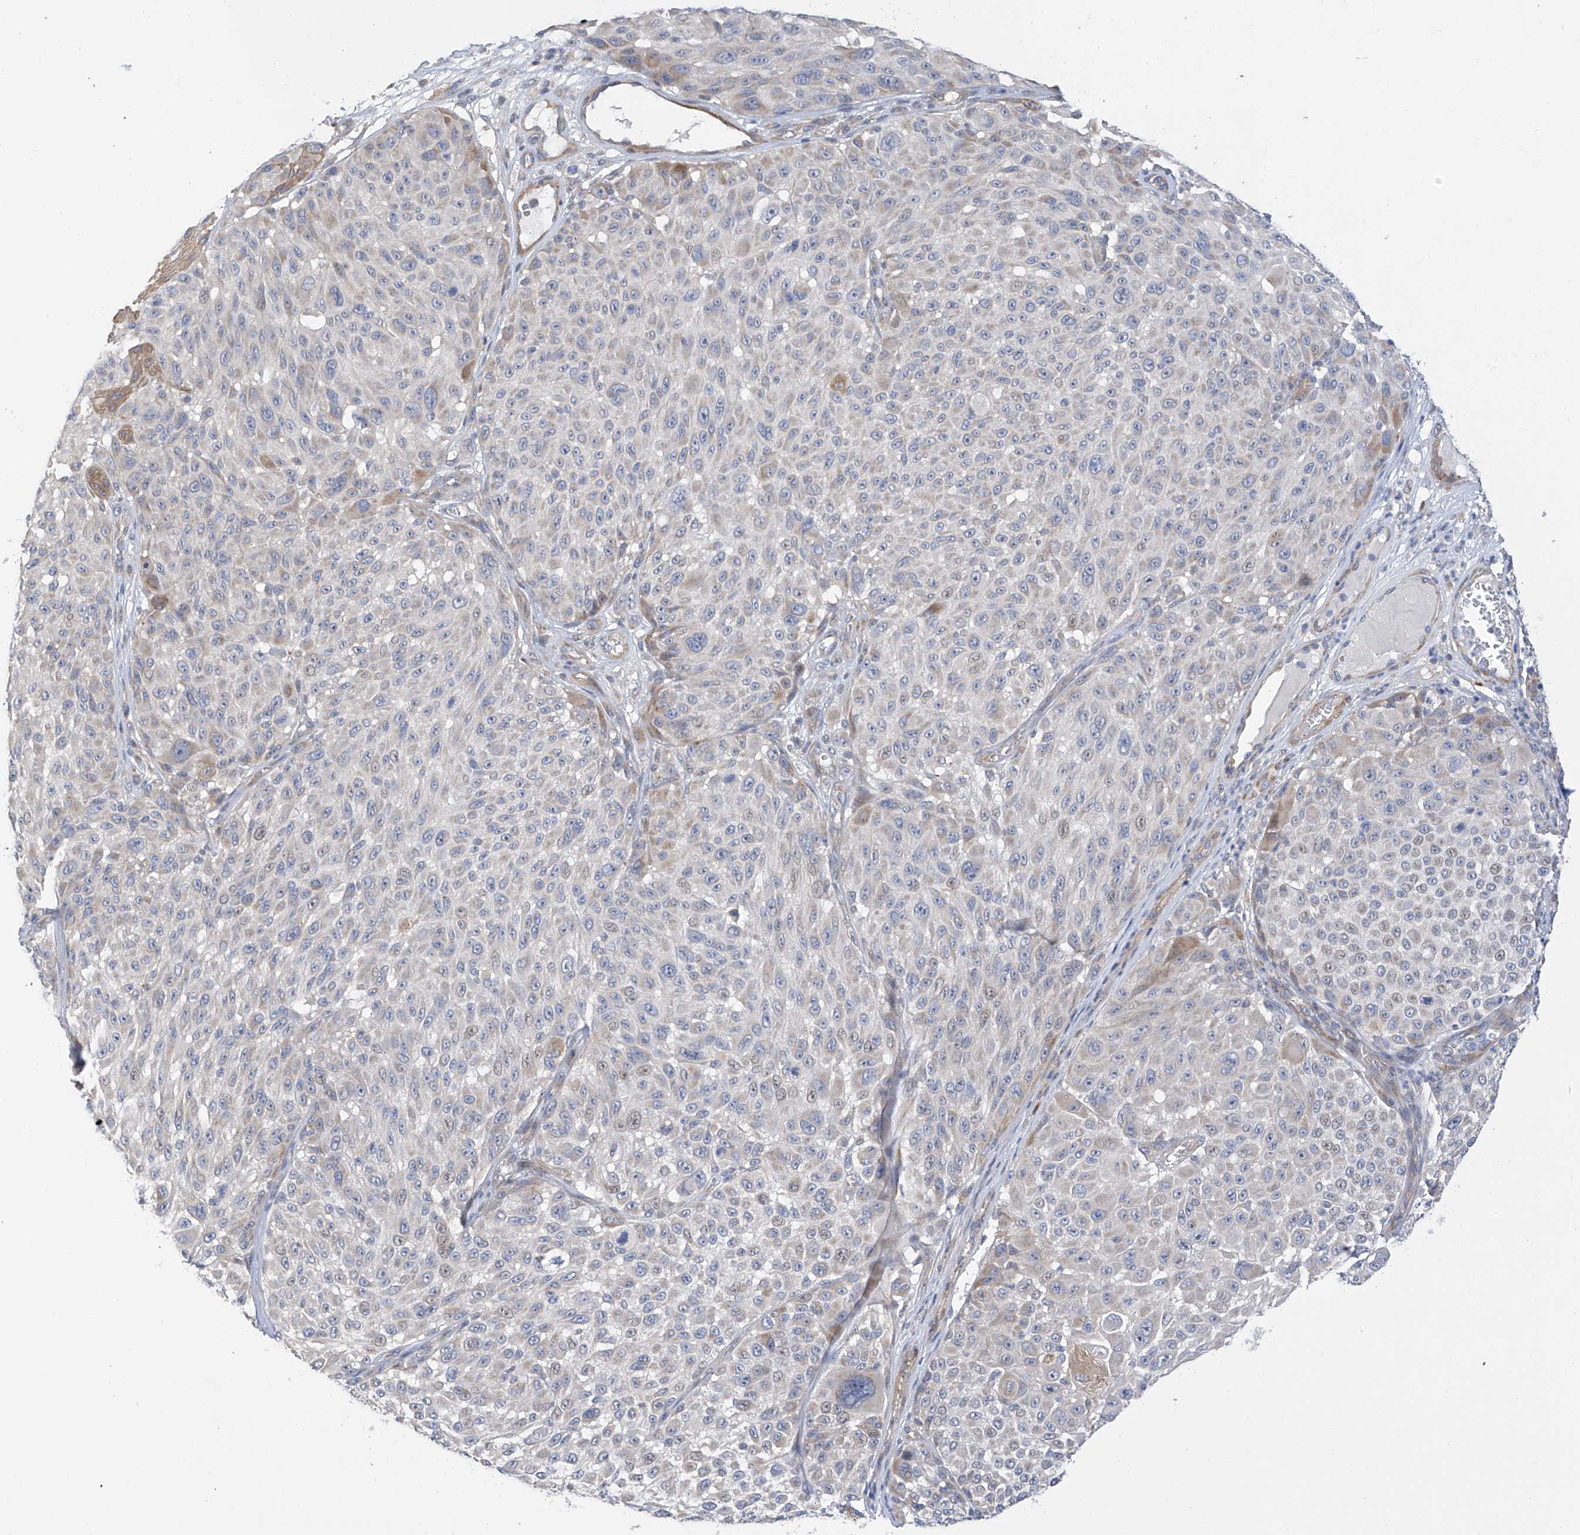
{"staining": {"intensity": "negative", "quantity": "none", "location": "none"}, "tissue": "melanoma", "cell_type": "Tumor cells", "image_type": "cancer", "snomed": [{"axis": "morphology", "description": "Malignant melanoma, NOS"}, {"axis": "topography", "description": "Skin"}], "caption": "An image of melanoma stained for a protein reveals no brown staining in tumor cells.", "gene": "ZNF641", "patient": {"sex": "male", "age": 83}}